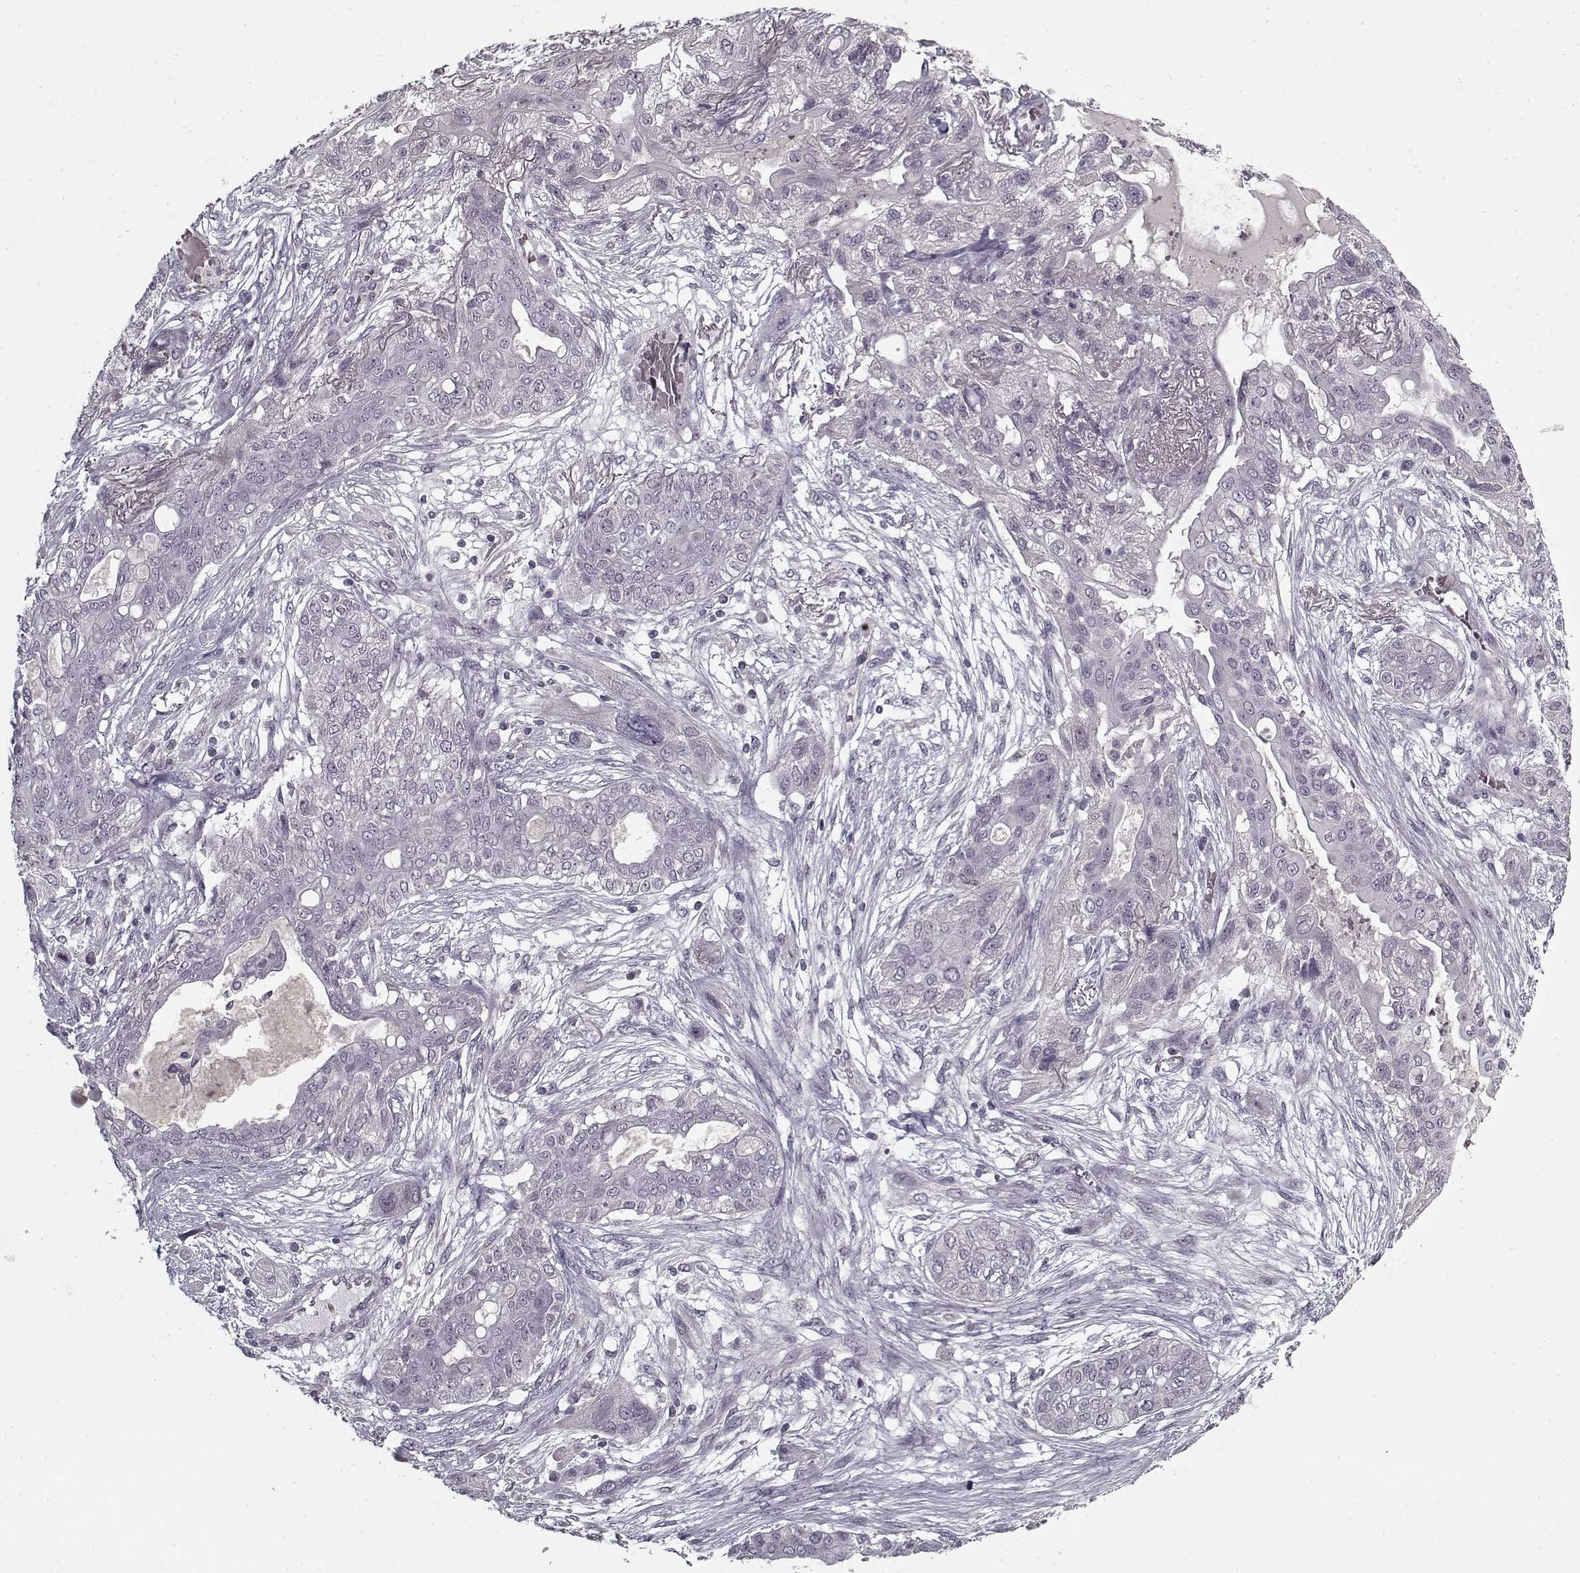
{"staining": {"intensity": "negative", "quantity": "none", "location": "none"}, "tissue": "lung cancer", "cell_type": "Tumor cells", "image_type": "cancer", "snomed": [{"axis": "morphology", "description": "Squamous cell carcinoma, NOS"}, {"axis": "topography", "description": "Lung"}], "caption": "This photomicrograph is of lung cancer stained with immunohistochemistry (IHC) to label a protein in brown with the nuclei are counter-stained blue. There is no staining in tumor cells.", "gene": "LAMA2", "patient": {"sex": "female", "age": 70}}